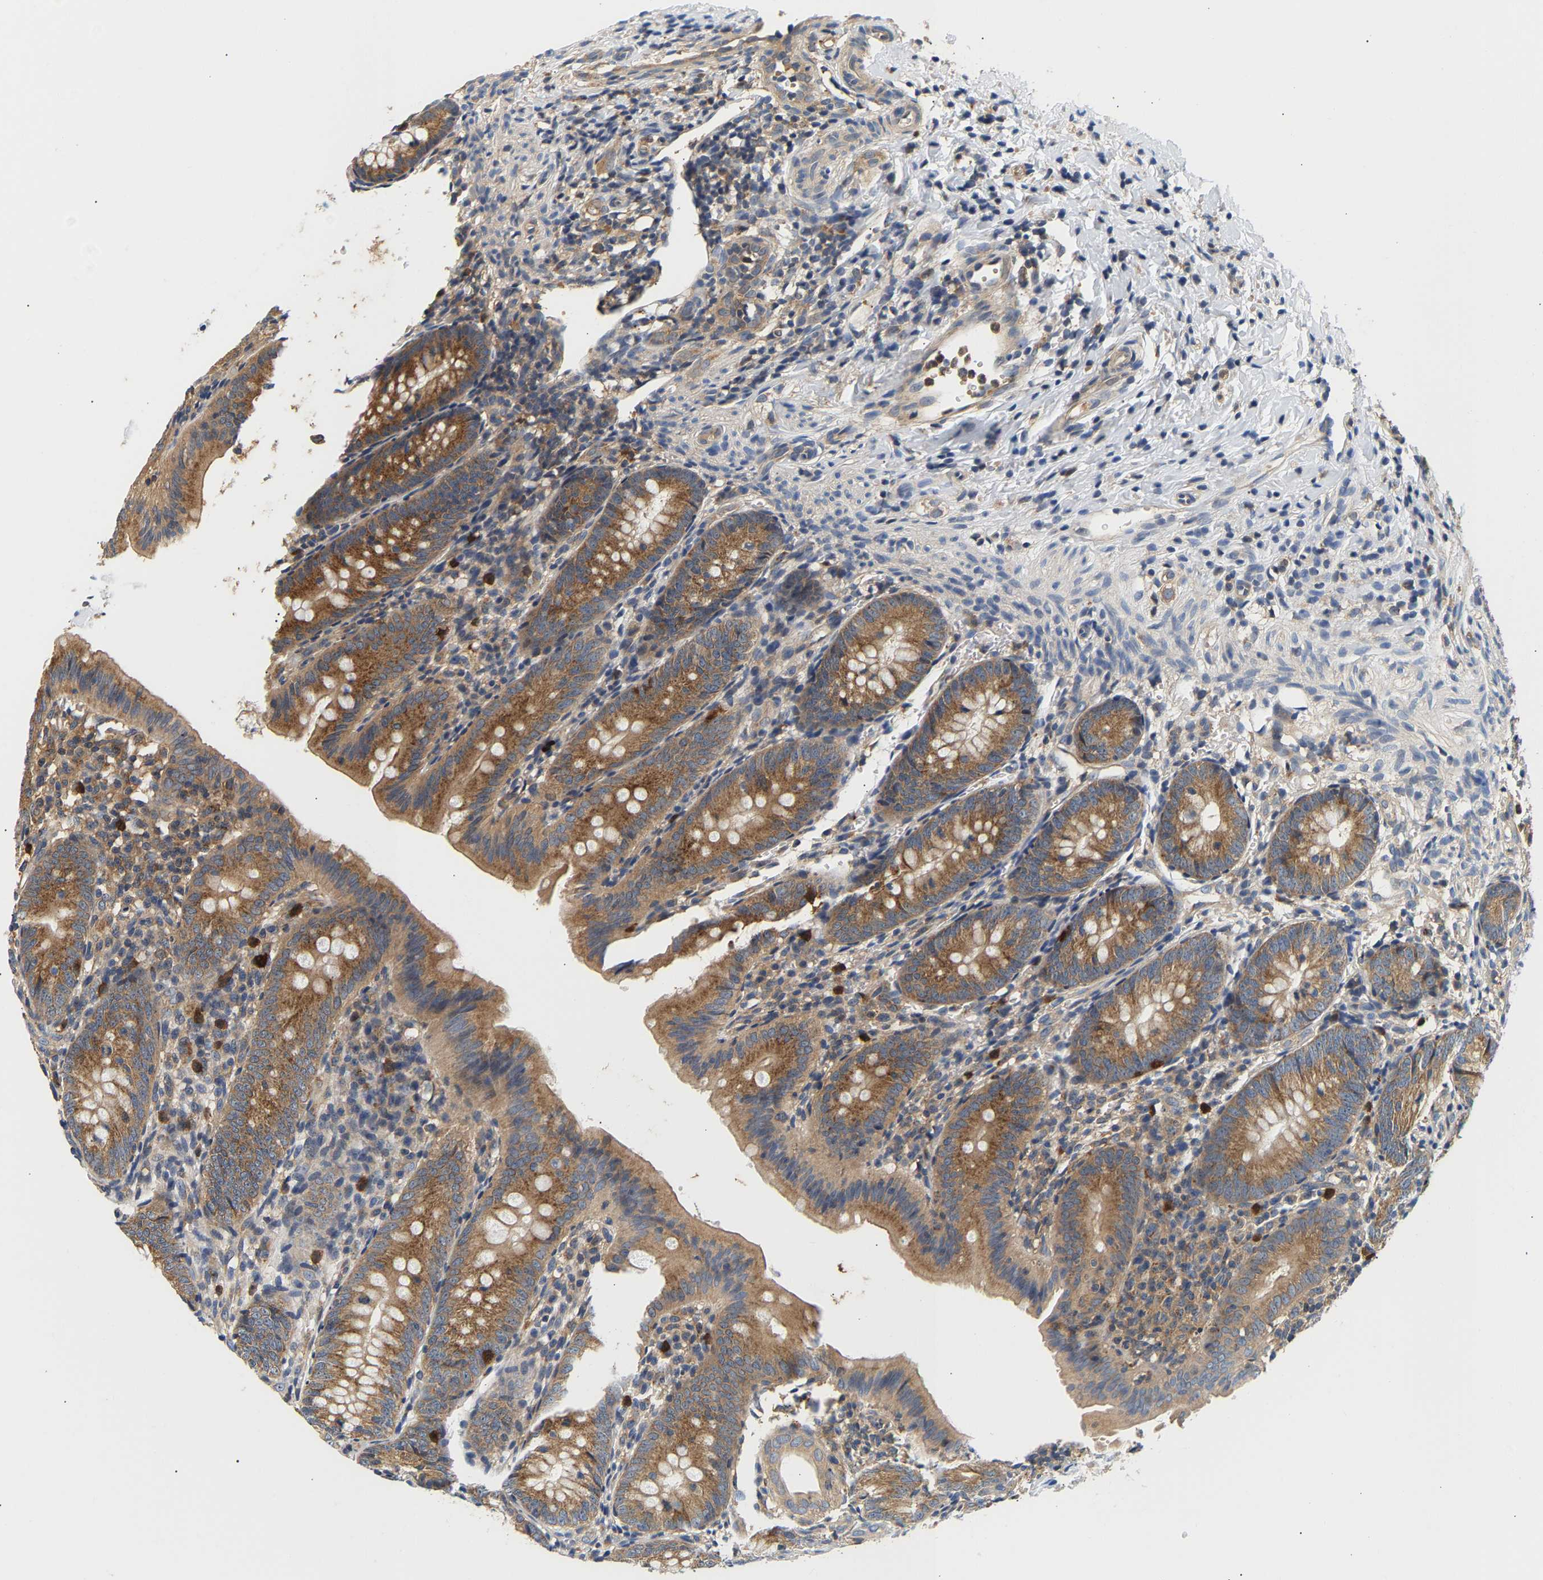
{"staining": {"intensity": "moderate", "quantity": ">75%", "location": "cytoplasmic/membranous"}, "tissue": "appendix", "cell_type": "Glandular cells", "image_type": "normal", "snomed": [{"axis": "morphology", "description": "Normal tissue, NOS"}, {"axis": "topography", "description": "Appendix"}], "caption": "Immunohistochemistry of unremarkable appendix demonstrates medium levels of moderate cytoplasmic/membranous staining in about >75% of glandular cells.", "gene": "PPID", "patient": {"sex": "male", "age": 1}}